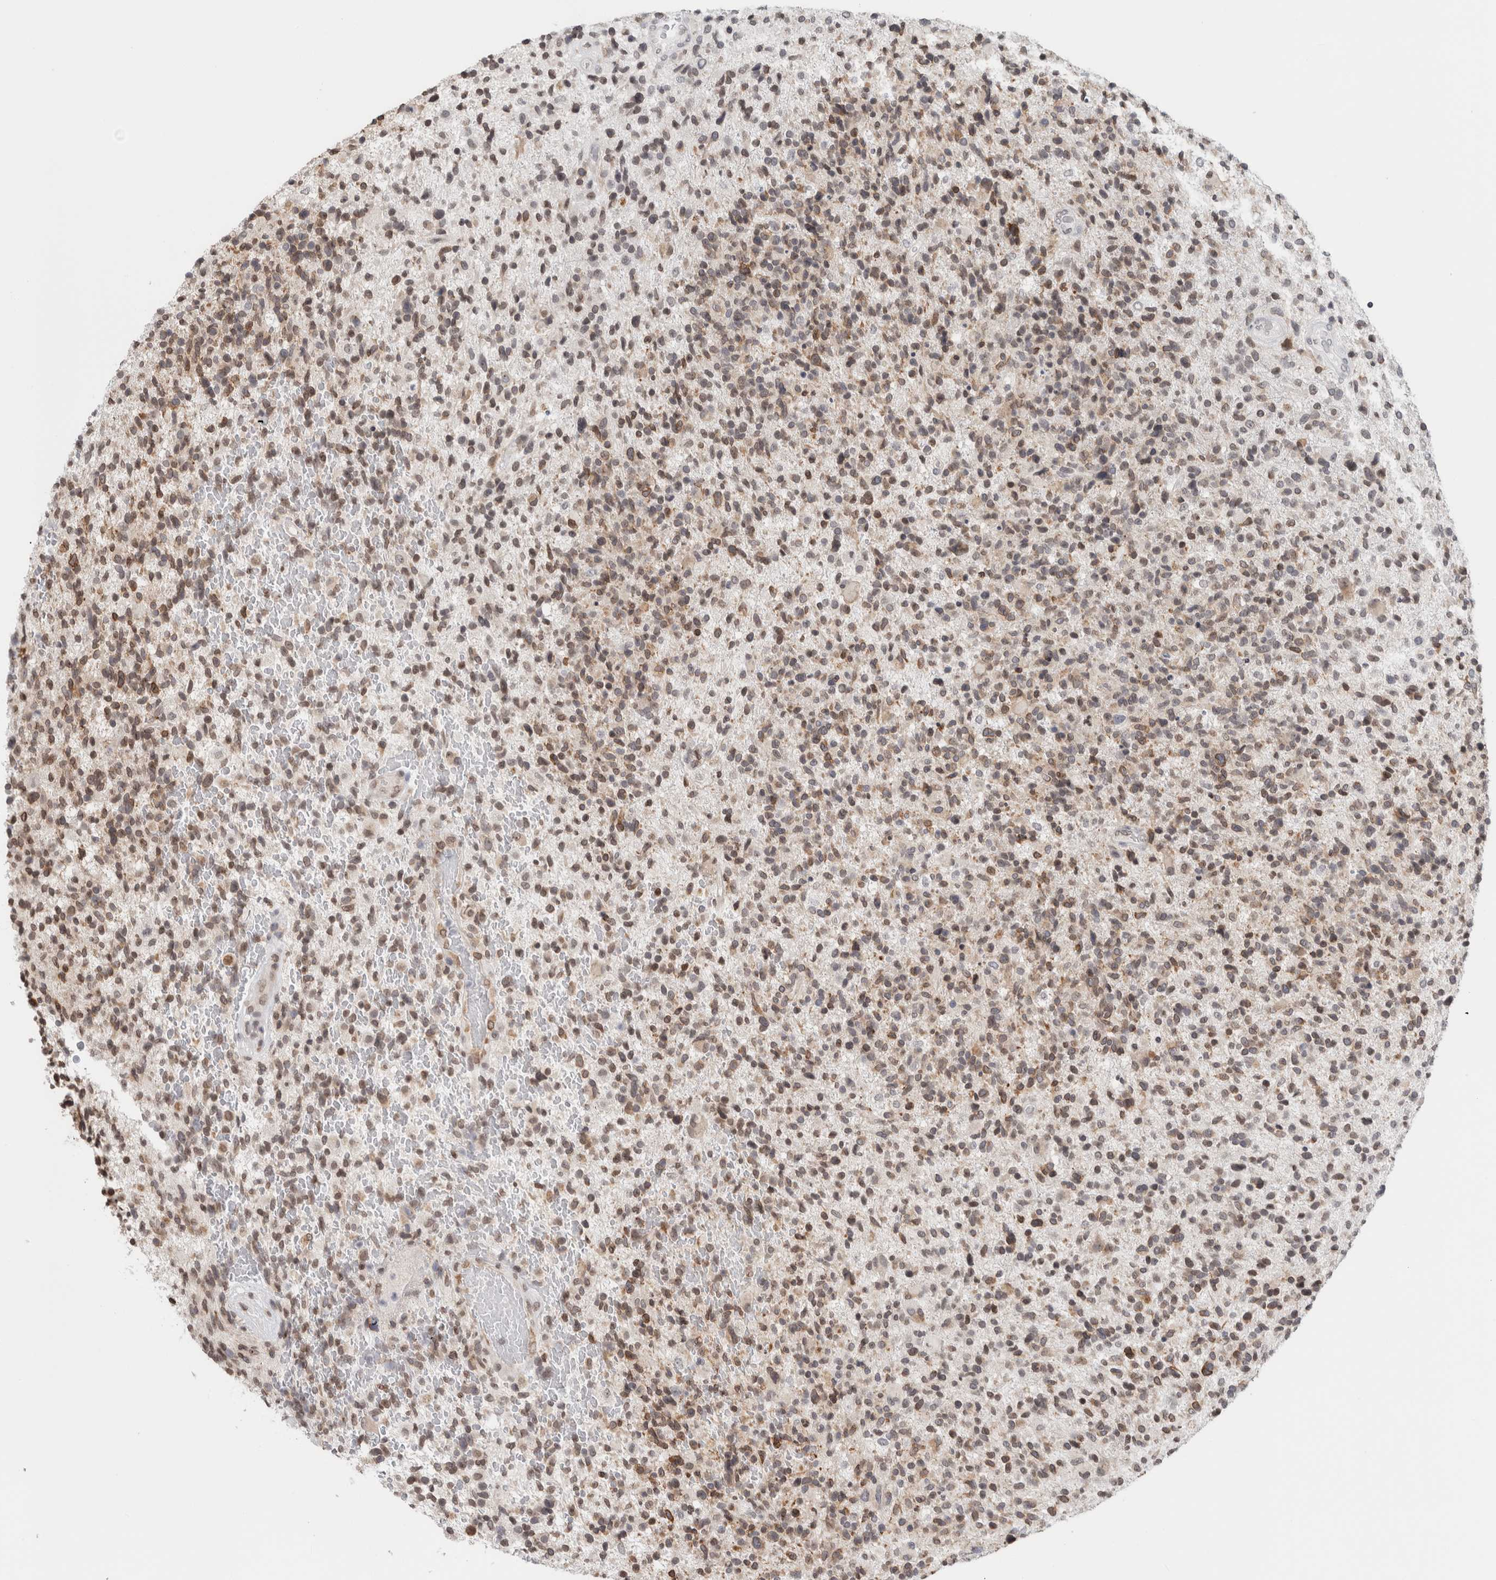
{"staining": {"intensity": "moderate", "quantity": ">75%", "location": "cytoplasmic/membranous,nuclear"}, "tissue": "glioma", "cell_type": "Tumor cells", "image_type": "cancer", "snomed": [{"axis": "morphology", "description": "Glioma, malignant, High grade"}, {"axis": "topography", "description": "Brain"}], "caption": "Glioma stained with a protein marker shows moderate staining in tumor cells.", "gene": "RBMX2", "patient": {"sex": "male", "age": 72}}